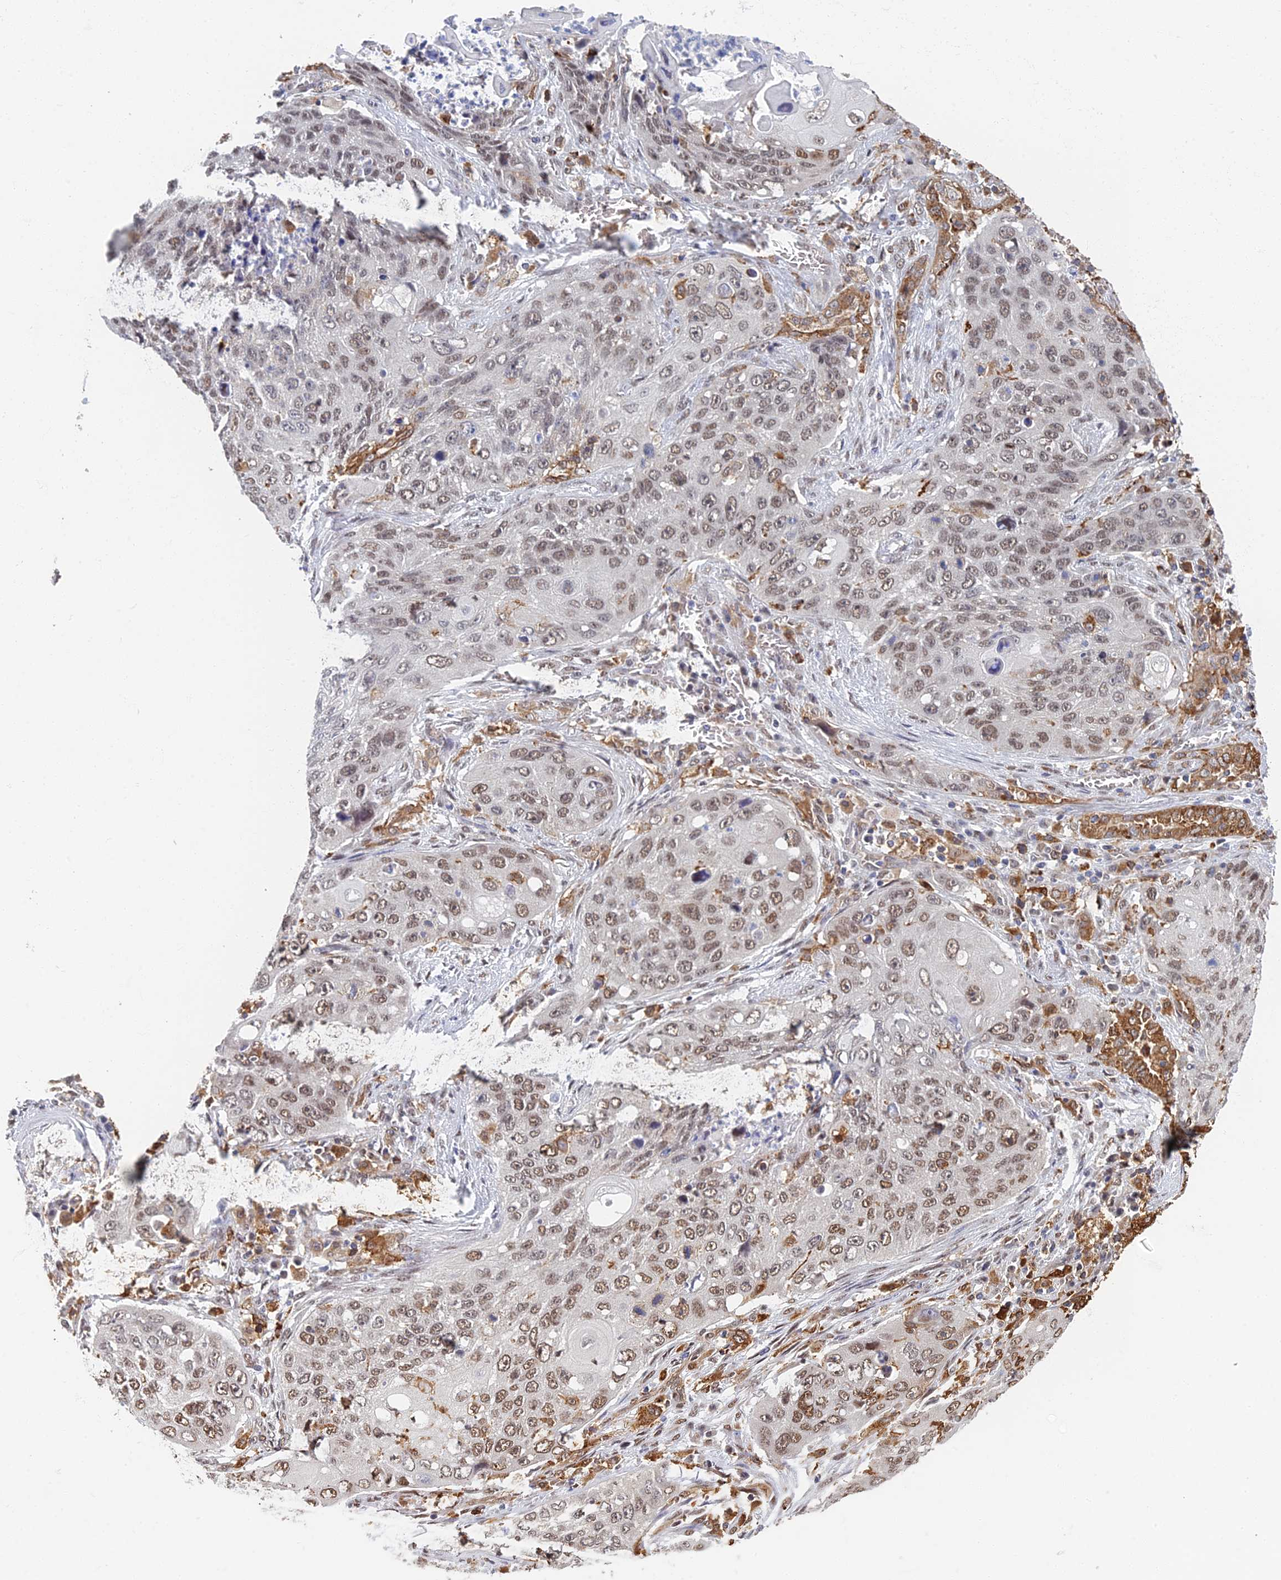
{"staining": {"intensity": "moderate", "quantity": "25%-75%", "location": "nuclear"}, "tissue": "lung cancer", "cell_type": "Tumor cells", "image_type": "cancer", "snomed": [{"axis": "morphology", "description": "Squamous cell carcinoma, NOS"}, {"axis": "topography", "description": "Lung"}], "caption": "A micrograph of human lung squamous cell carcinoma stained for a protein shows moderate nuclear brown staining in tumor cells. The protein of interest is stained brown, and the nuclei are stained in blue (DAB (3,3'-diaminobenzidine) IHC with brightfield microscopy, high magnification).", "gene": "GPATCH1", "patient": {"sex": "female", "age": 63}}